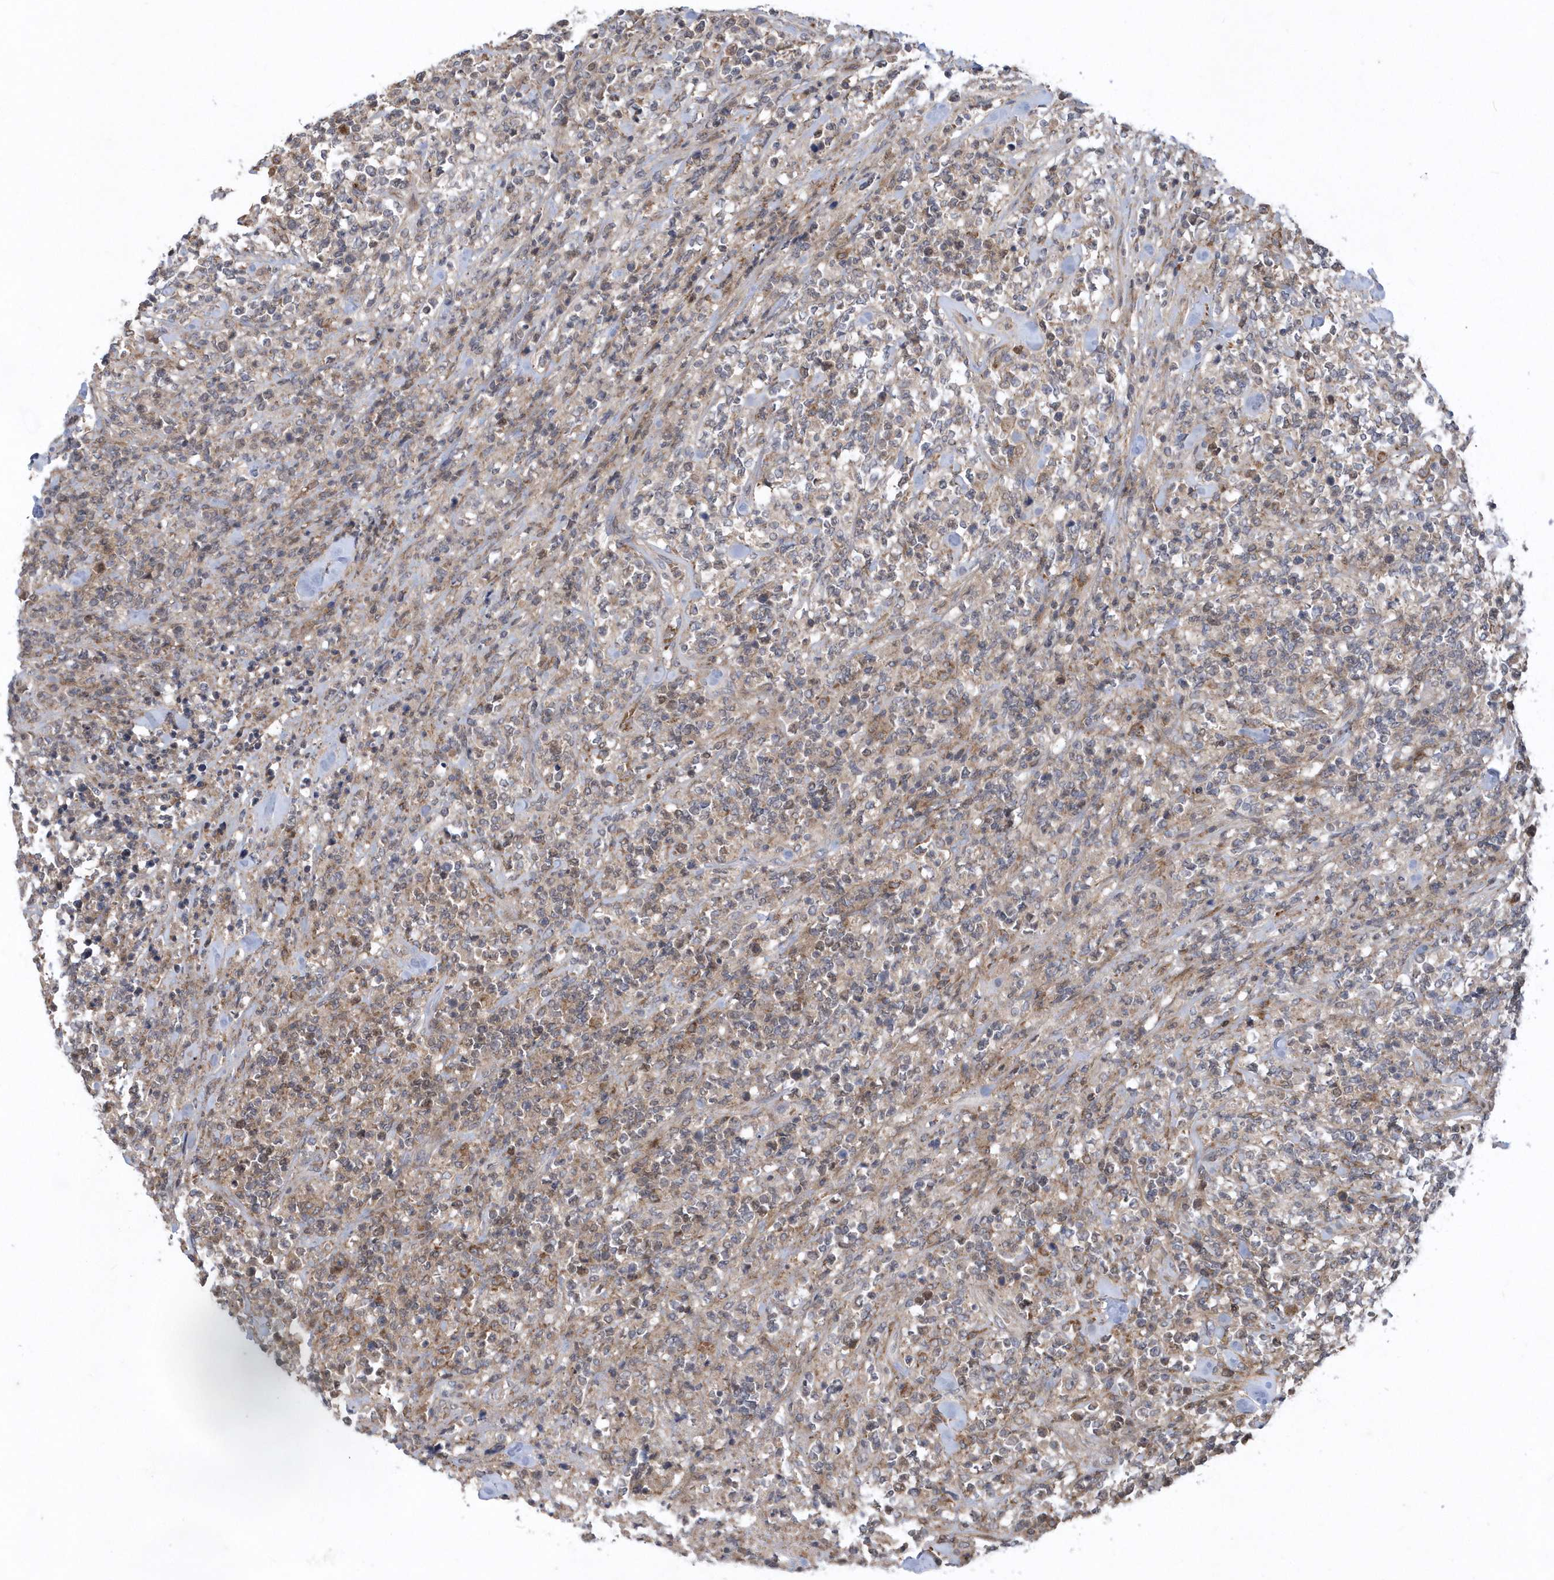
{"staining": {"intensity": "weak", "quantity": "<25%", "location": "cytoplasmic/membranous"}, "tissue": "lymphoma", "cell_type": "Tumor cells", "image_type": "cancer", "snomed": [{"axis": "morphology", "description": "Malignant lymphoma, non-Hodgkin's type, High grade"}, {"axis": "topography", "description": "Soft tissue"}], "caption": "There is no significant staining in tumor cells of lymphoma.", "gene": "HMGCS1", "patient": {"sex": "male", "age": 18}}